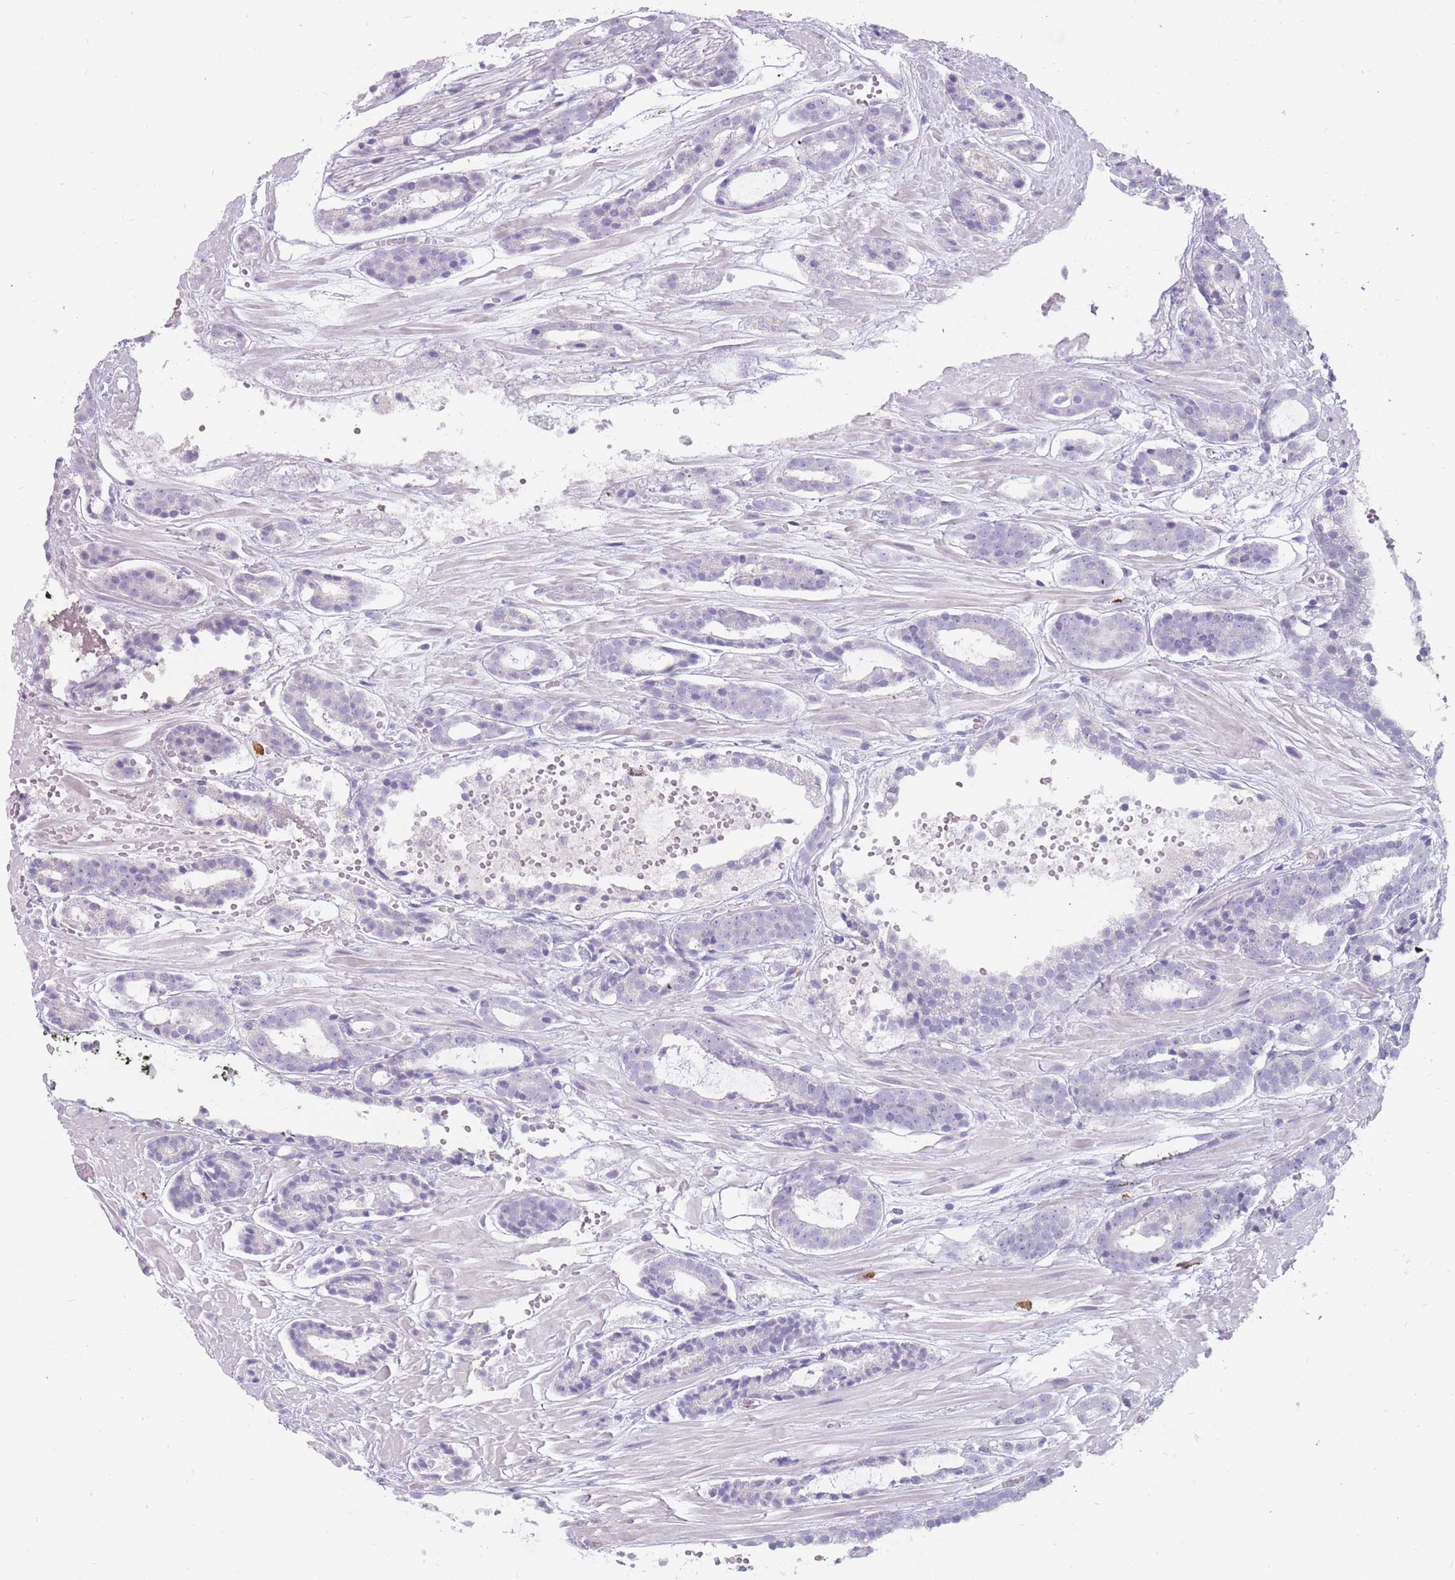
{"staining": {"intensity": "negative", "quantity": "none", "location": "none"}, "tissue": "prostate cancer", "cell_type": "Tumor cells", "image_type": "cancer", "snomed": [{"axis": "morphology", "description": "Adenocarcinoma, High grade"}, {"axis": "topography", "description": "Prostate"}], "caption": "IHC of human prostate cancer shows no staining in tumor cells. (DAB (3,3'-diaminobenzidine) immunohistochemistry with hematoxylin counter stain).", "gene": "DDX4", "patient": {"sex": "male", "age": 71}}